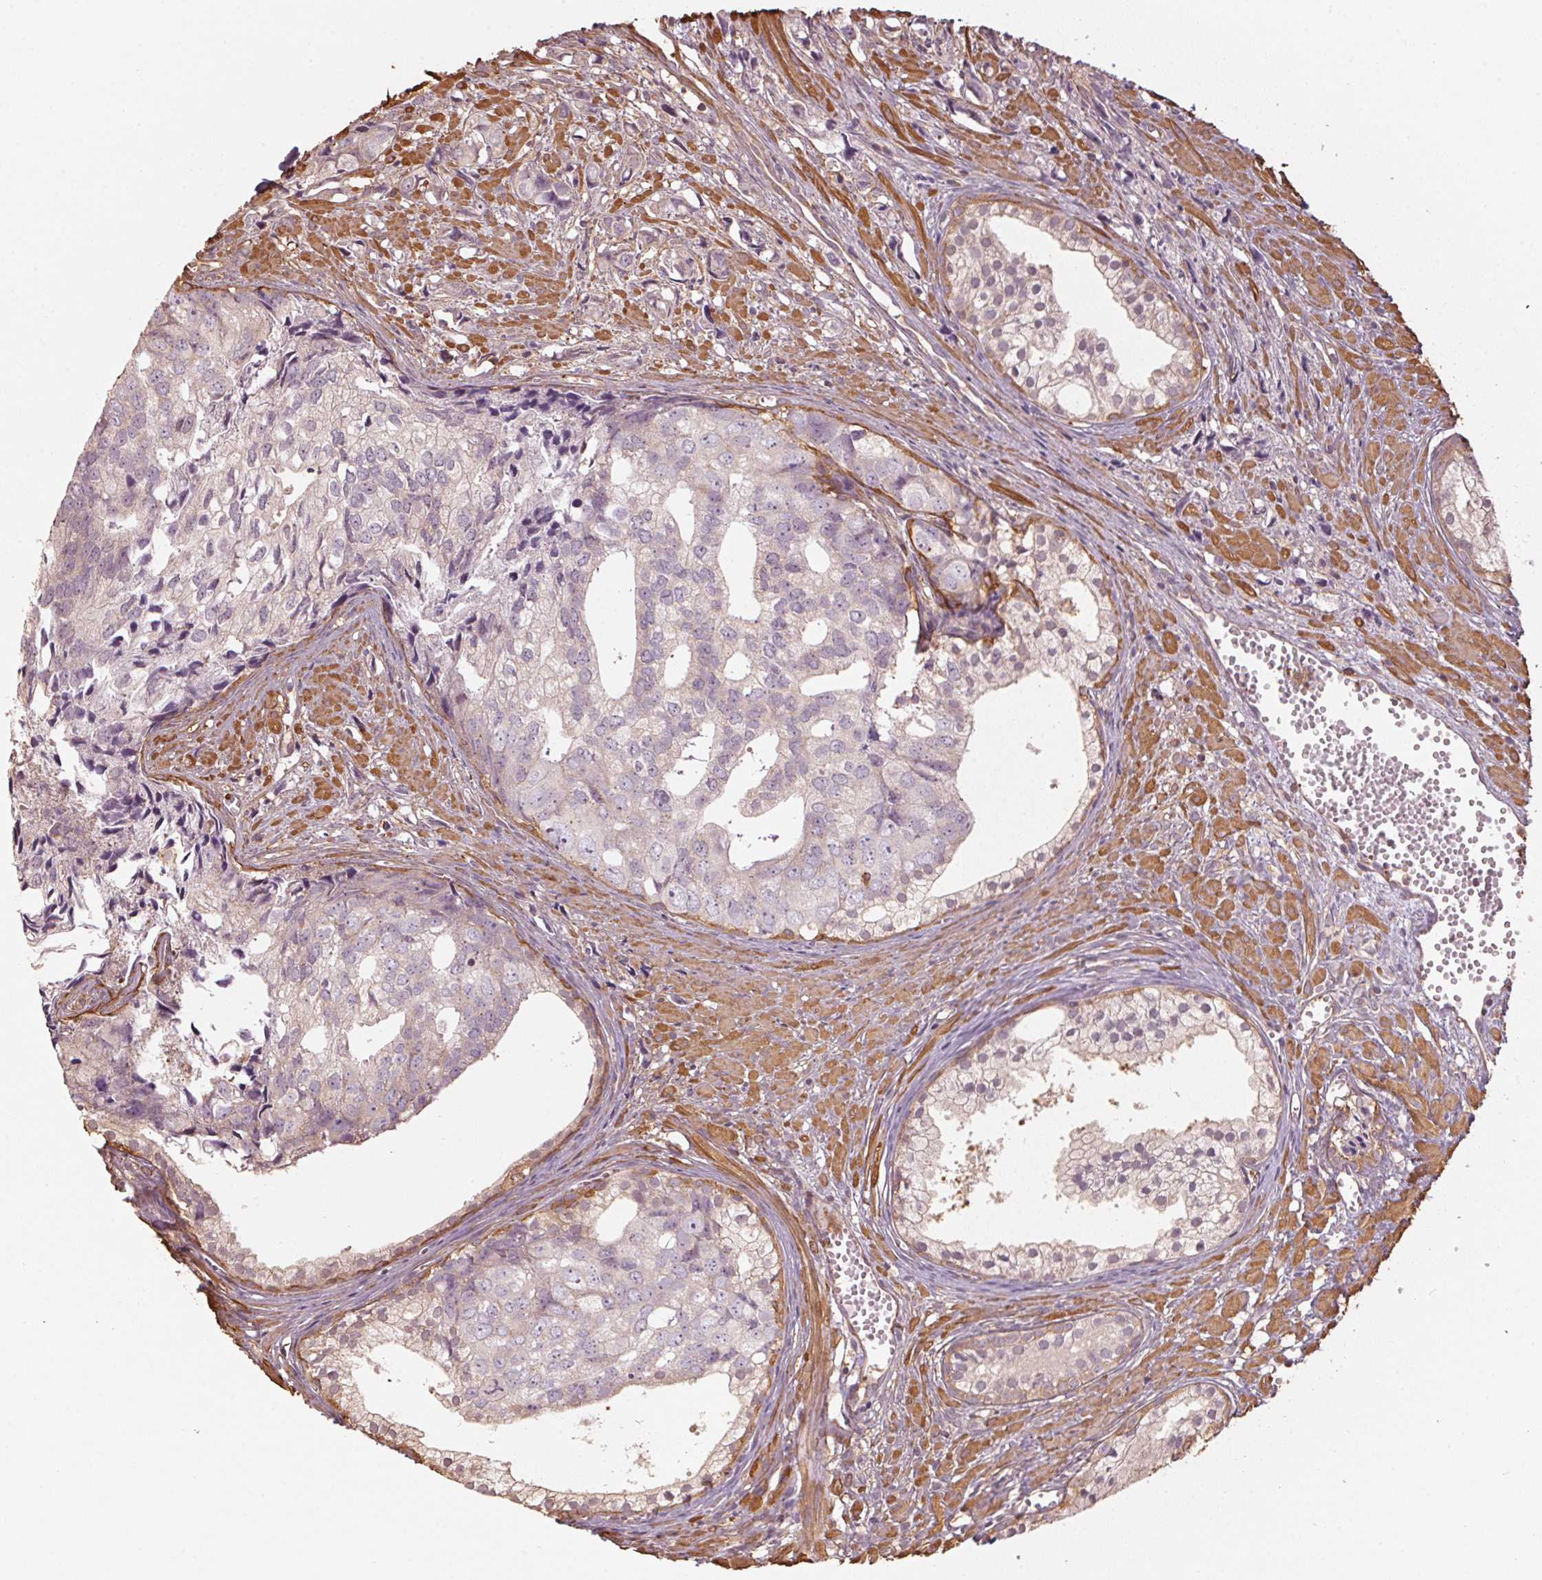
{"staining": {"intensity": "negative", "quantity": "none", "location": "none"}, "tissue": "prostate cancer", "cell_type": "Tumor cells", "image_type": "cancer", "snomed": [{"axis": "morphology", "description": "Adenocarcinoma, High grade"}, {"axis": "topography", "description": "Prostate"}], "caption": "This is an immunohistochemistry (IHC) histopathology image of human prostate high-grade adenocarcinoma. There is no expression in tumor cells.", "gene": "QDPR", "patient": {"sex": "male", "age": 58}}